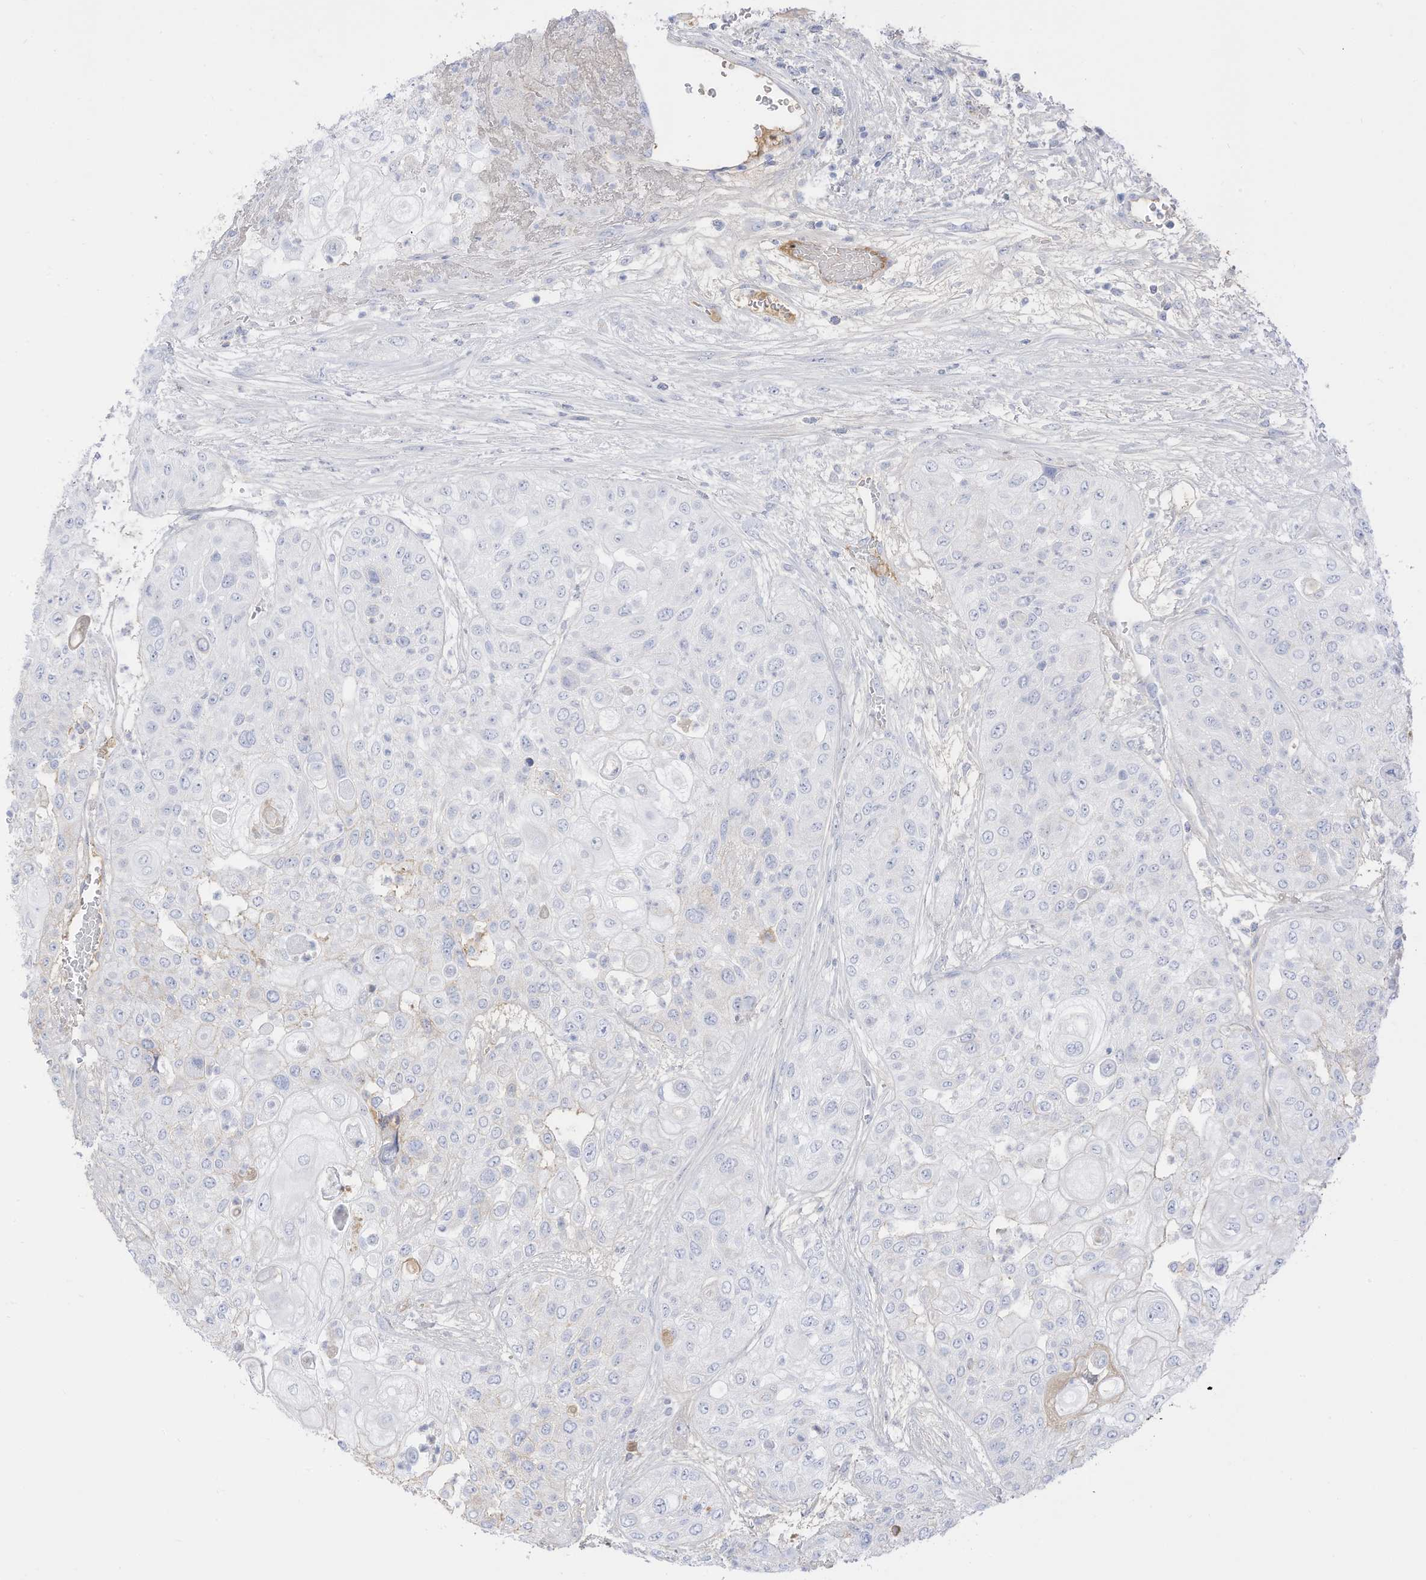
{"staining": {"intensity": "negative", "quantity": "none", "location": "none"}, "tissue": "urothelial cancer", "cell_type": "Tumor cells", "image_type": "cancer", "snomed": [{"axis": "morphology", "description": "Urothelial carcinoma, High grade"}, {"axis": "topography", "description": "Urinary bladder"}], "caption": "High-grade urothelial carcinoma was stained to show a protein in brown. There is no significant positivity in tumor cells.", "gene": "HSD17B13", "patient": {"sex": "female", "age": 79}}